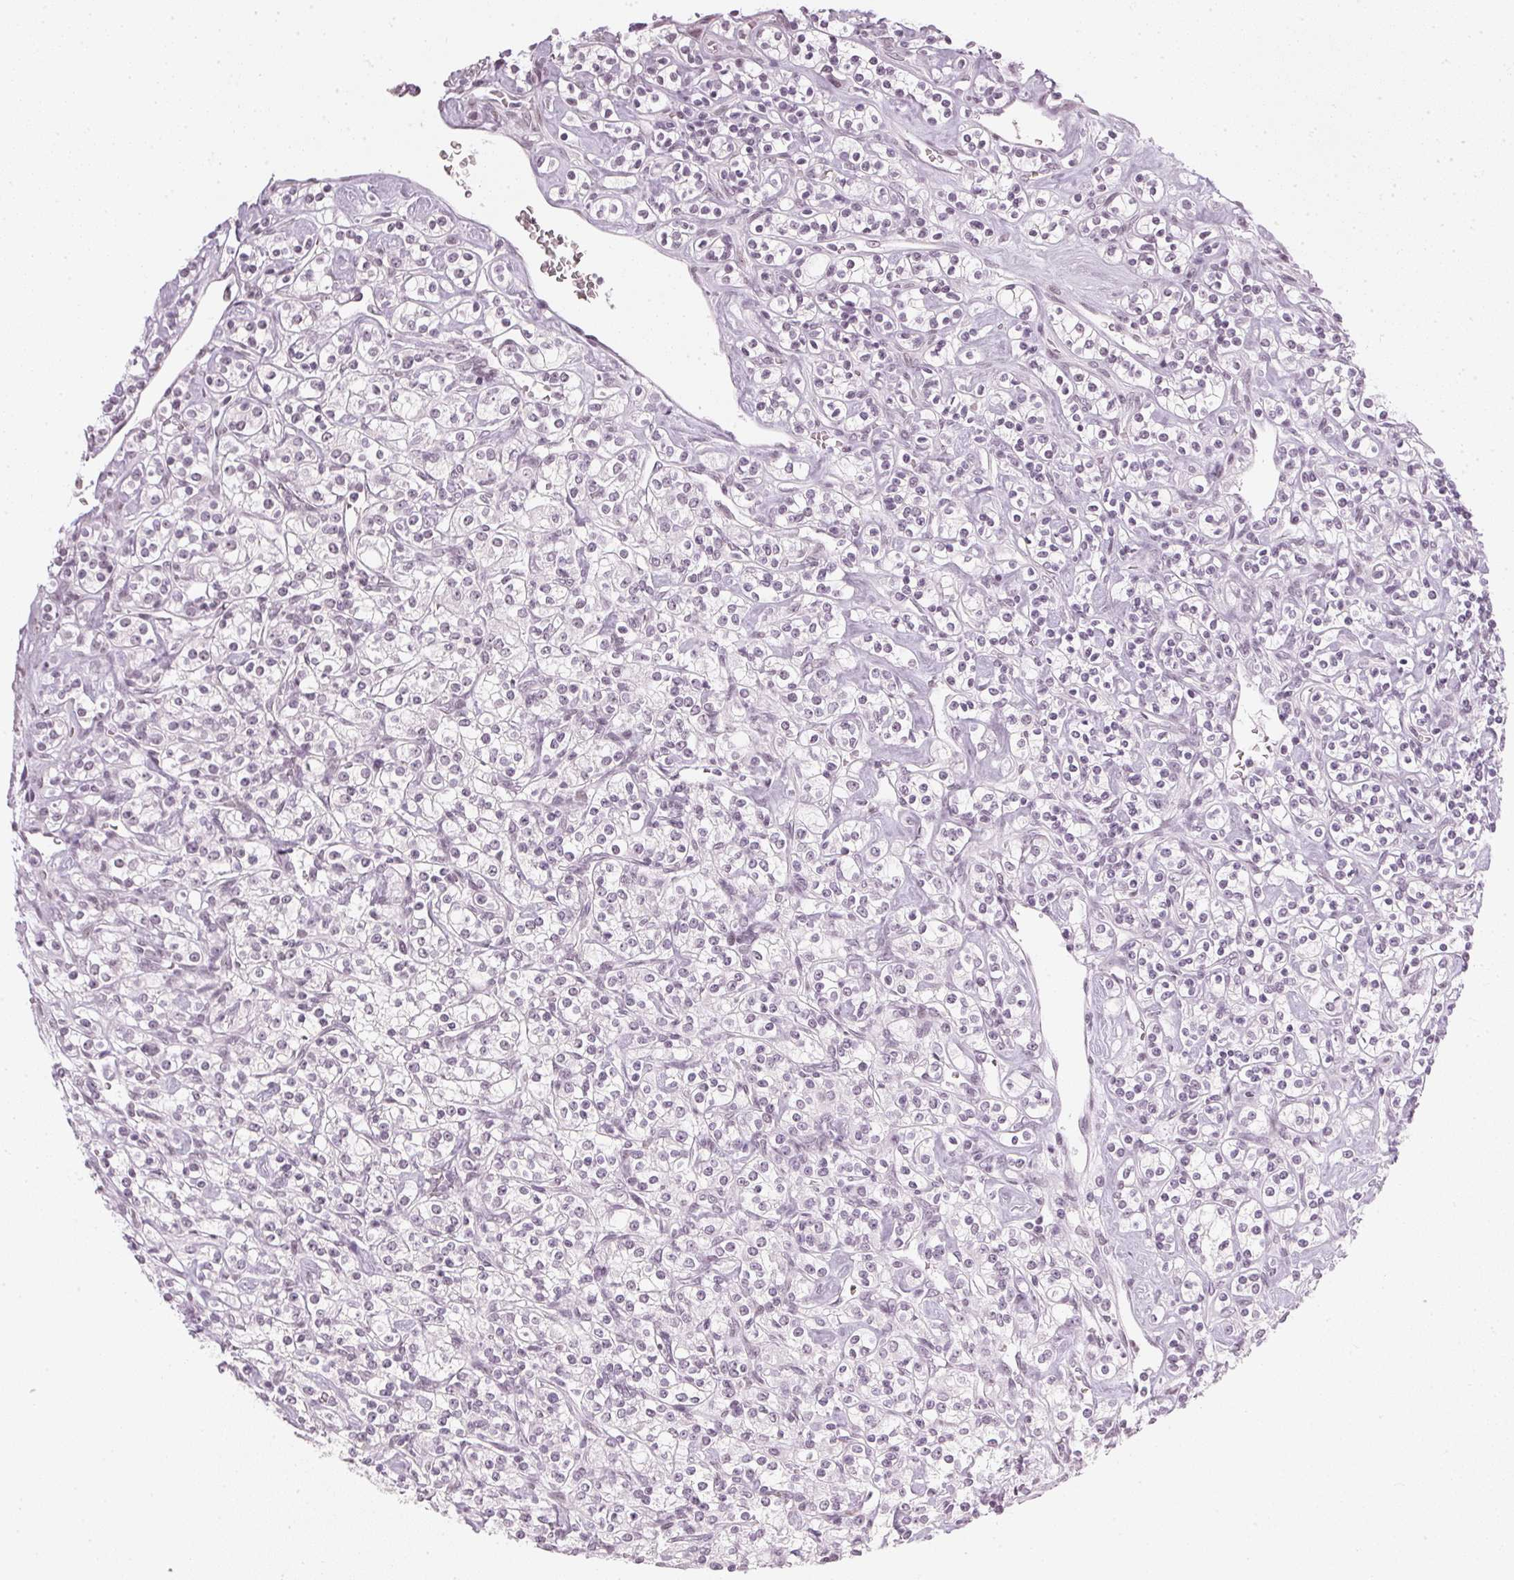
{"staining": {"intensity": "negative", "quantity": "none", "location": "none"}, "tissue": "renal cancer", "cell_type": "Tumor cells", "image_type": "cancer", "snomed": [{"axis": "morphology", "description": "Adenocarcinoma, NOS"}, {"axis": "topography", "description": "Kidney"}], "caption": "High magnification brightfield microscopy of renal cancer stained with DAB (brown) and counterstained with hematoxylin (blue): tumor cells show no significant positivity.", "gene": "DNAJC6", "patient": {"sex": "male", "age": 77}}